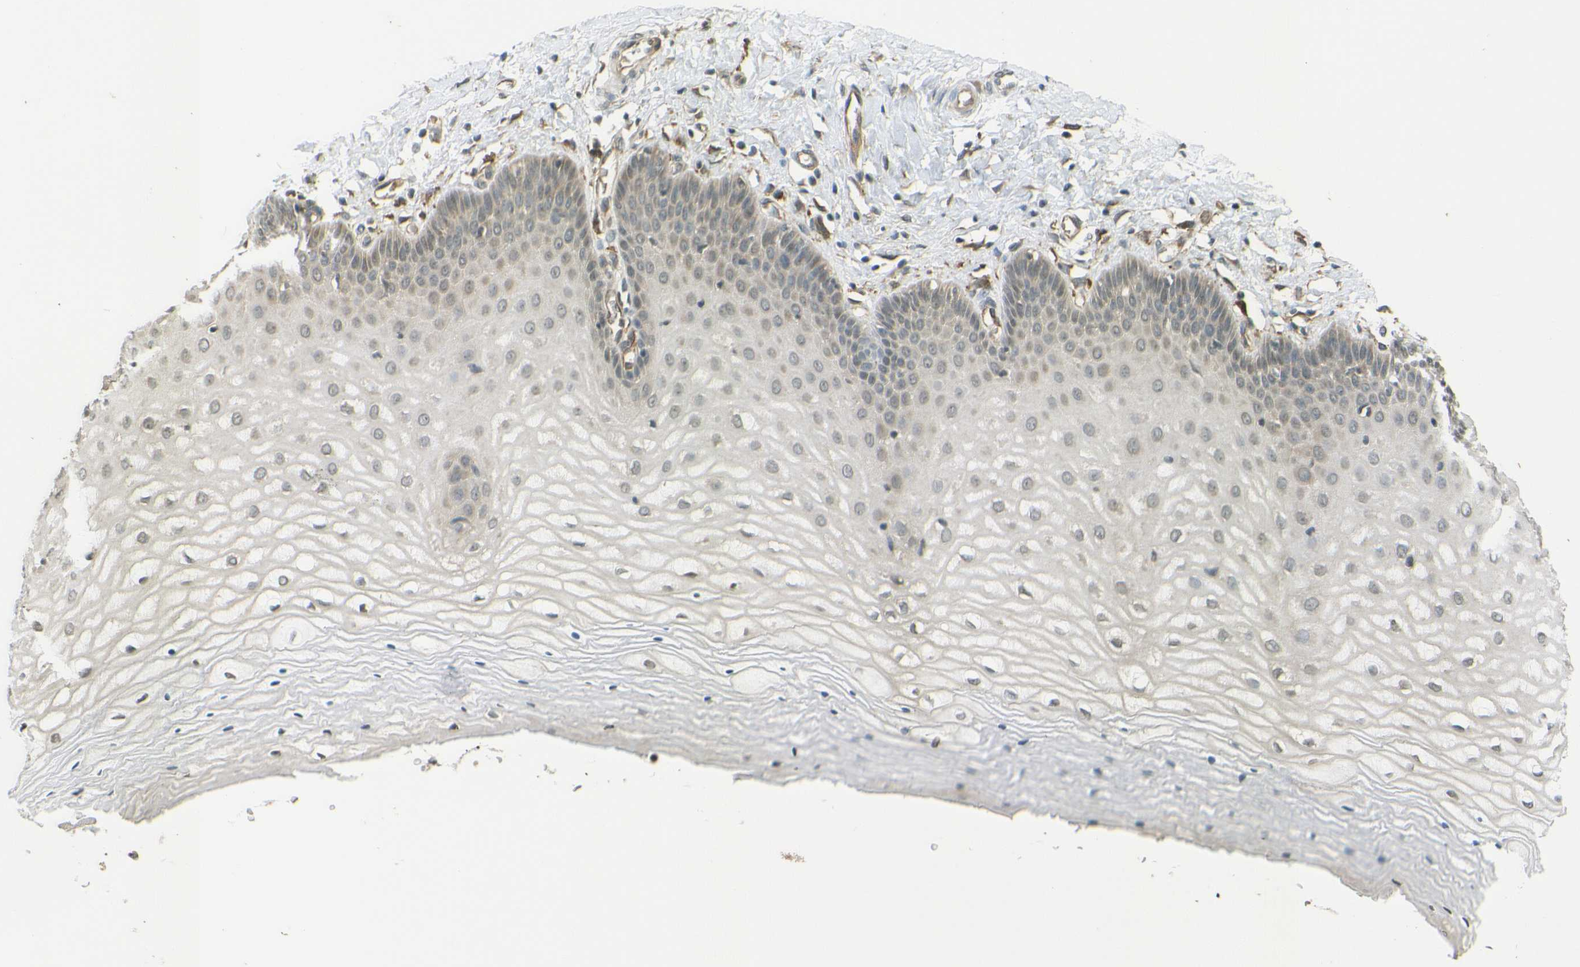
{"staining": {"intensity": "weak", "quantity": ">75%", "location": "cytoplasmic/membranous"}, "tissue": "cervix", "cell_type": "Glandular cells", "image_type": "normal", "snomed": [{"axis": "morphology", "description": "Normal tissue, NOS"}, {"axis": "topography", "description": "Cervix"}], "caption": "Approximately >75% of glandular cells in normal cervix show weak cytoplasmic/membranous protein staining as visualized by brown immunohistochemical staining.", "gene": "DAB2", "patient": {"sex": "female", "age": 55}}